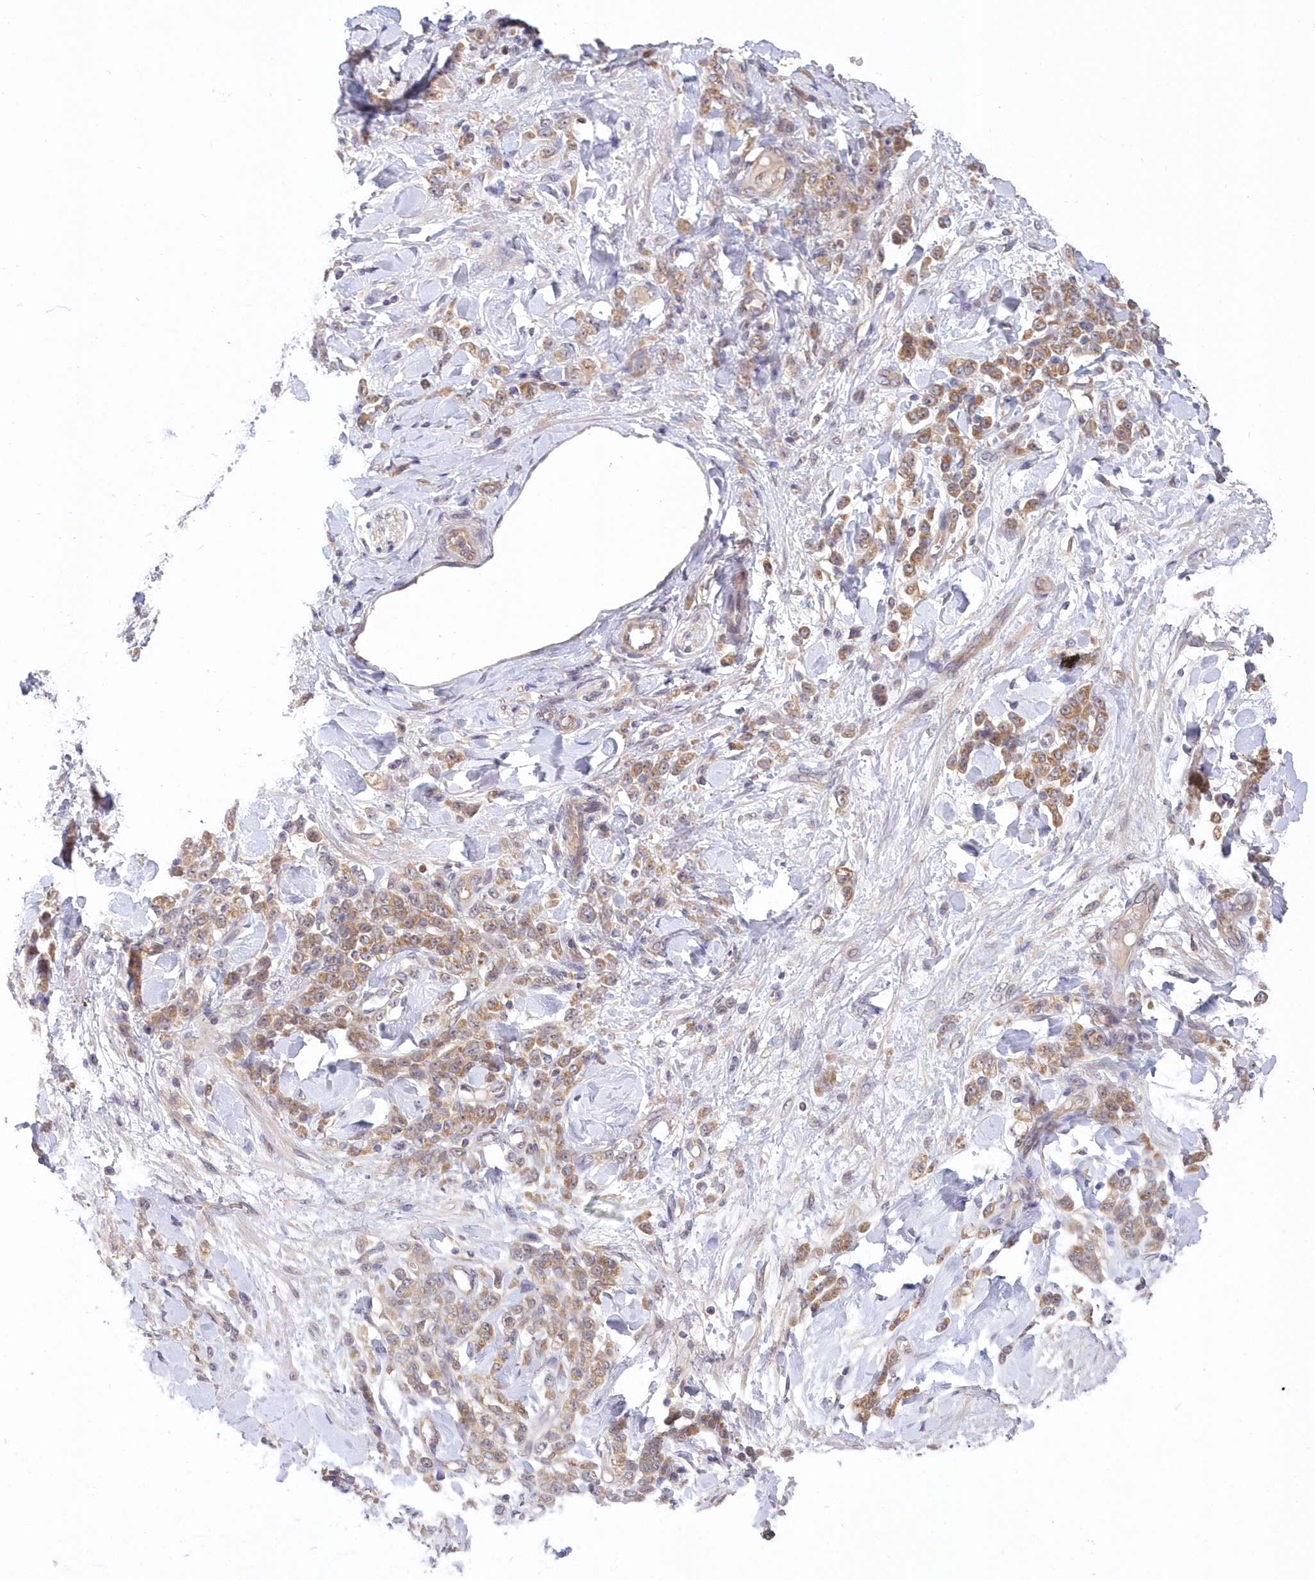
{"staining": {"intensity": "moderate", "quantity": ">75%", "location": "cytoplasmic/membranous"}, "tissue": "stomach cancer", "cell_type": "Tumor cells", "image_type": "cancer", "snomed": [{"axis": "morphology", "description": "Normal tissue, NOS"}, {"axis": "morphology", "description": "Adenocarcinoma, NOS"}, {"axis": "topography", "description": "Stomach"}], "caption": "Protein staining of stomach cancer (adenocarcinoma) tissue exhibits moderate cytoplasmic/membranous staining in about >75% of tumor cells.", "gene": "KATNA1", "patient": {"sex": "male", "age": 82}}